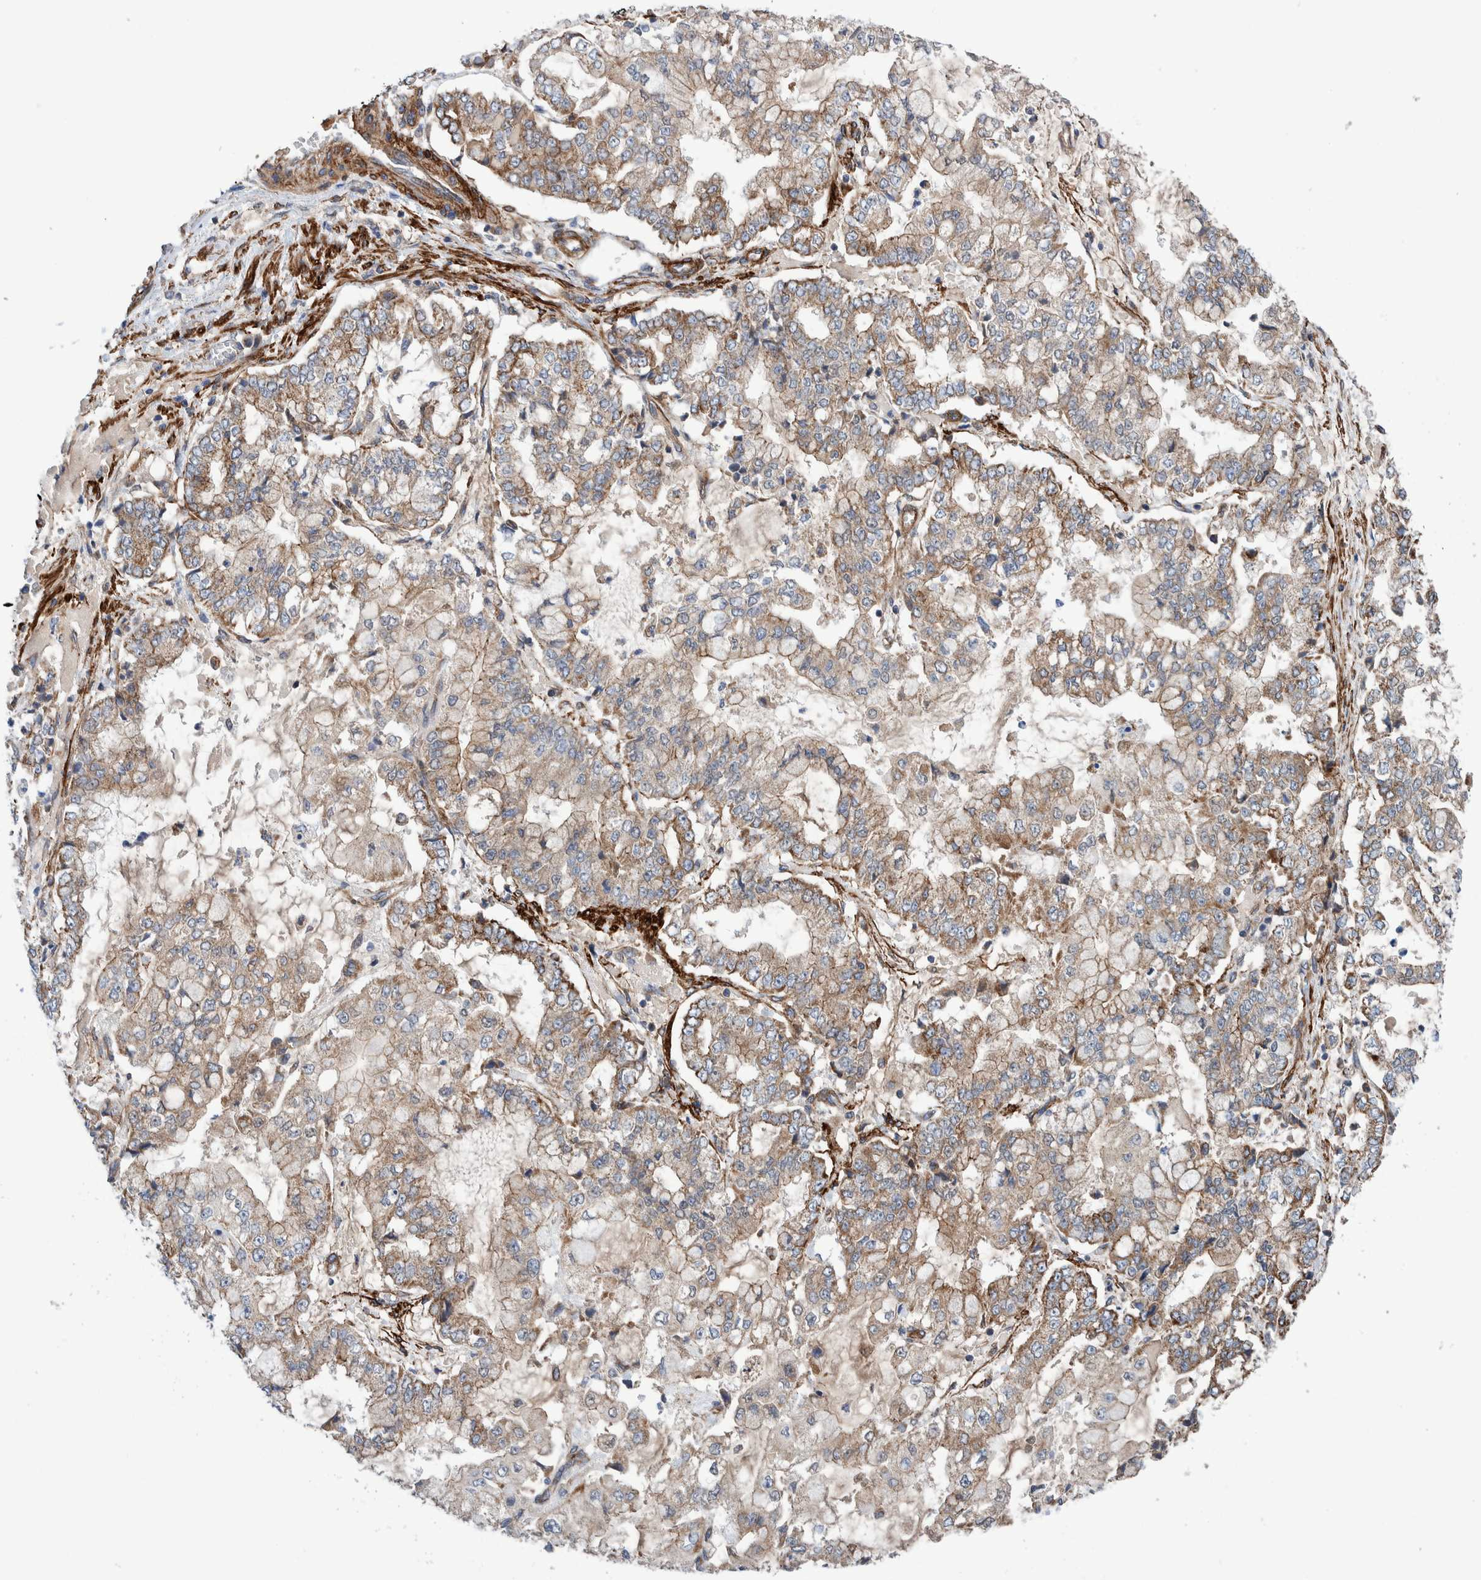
{"staining": {"intensity": "moderate", "quantity": ">75%", "location": "cytoplasmic/membranous"}, "tissue": "stomach cancer", "cell_type": "Tumor cells", "image_type": "cancer", "snomed": [{"axis": "morphology", "description": "Adenocarcinoma, NOS"}, {"axis": "topography", "description": "Stomach"}], "caption": "IHC (DAB) staining of human stomach cancer (adenocarcinoma) displays moderate cytoplasmic/membranous protein staining in approximately >75% of tumor cells.", "gene": "SLC25A10", "patient": {"sex": "male", "age": 76}}